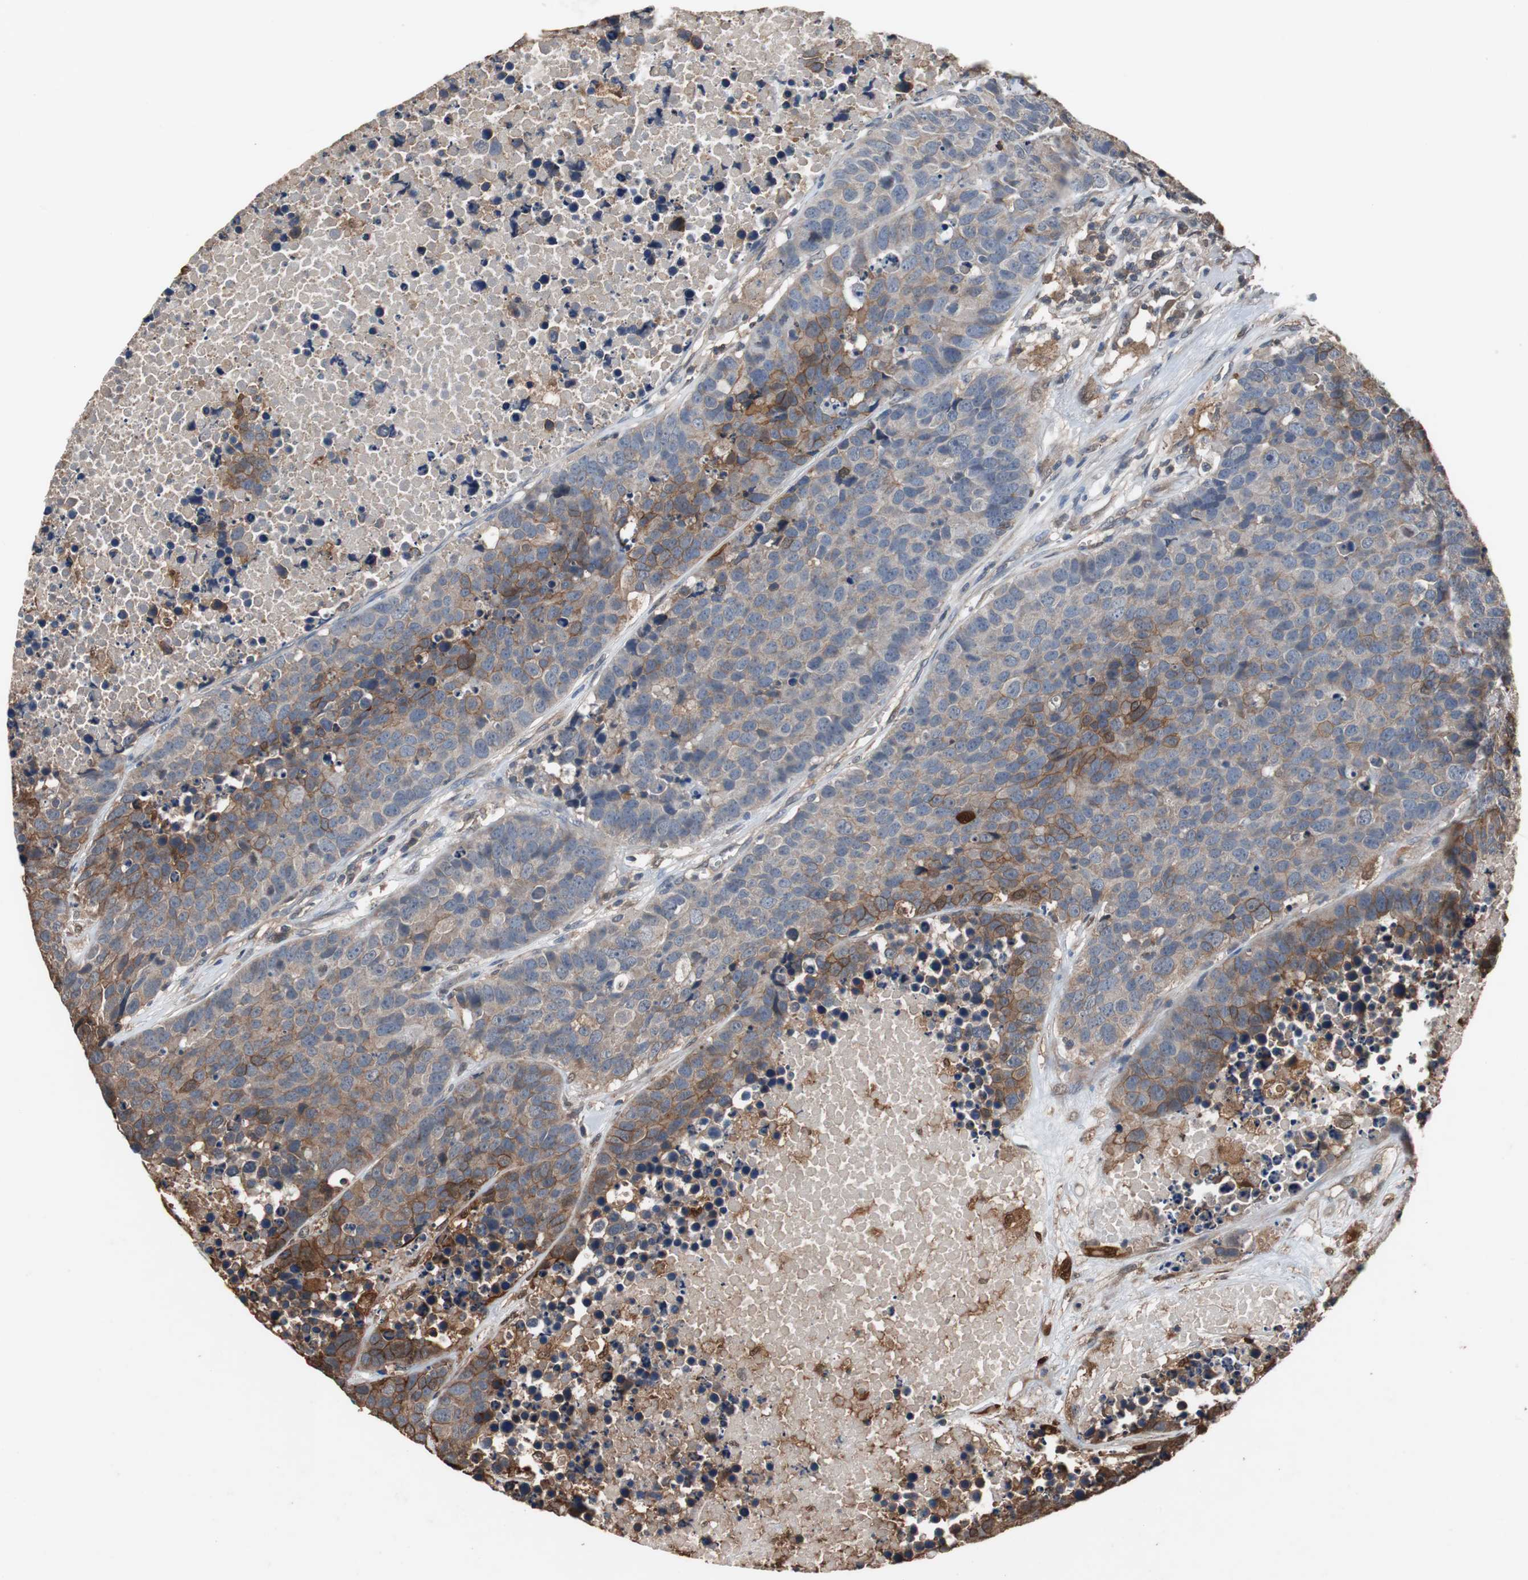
{"staining": {"intensity": "moderate", "quantity": "25%-75%", "location": "cytoplasmic/membranous"}, "tissue": "carcinoid", "cell_type": "Tumor cells", "image_type": "cancer", "snomed": [{"axis": "morphology", "description": "Carcinoid, malignant, NOS"}, {"axis": "topography", "description": "Lung"}], "caption": "There is medium levels of moderate cytoplasmic/membranous positivity in tumor cells of carcinoid, as demonstrated by immunohistochemical staining (brown color).", "gene": "NDRG1", "patient": {"sex": "male", "age": 60}}